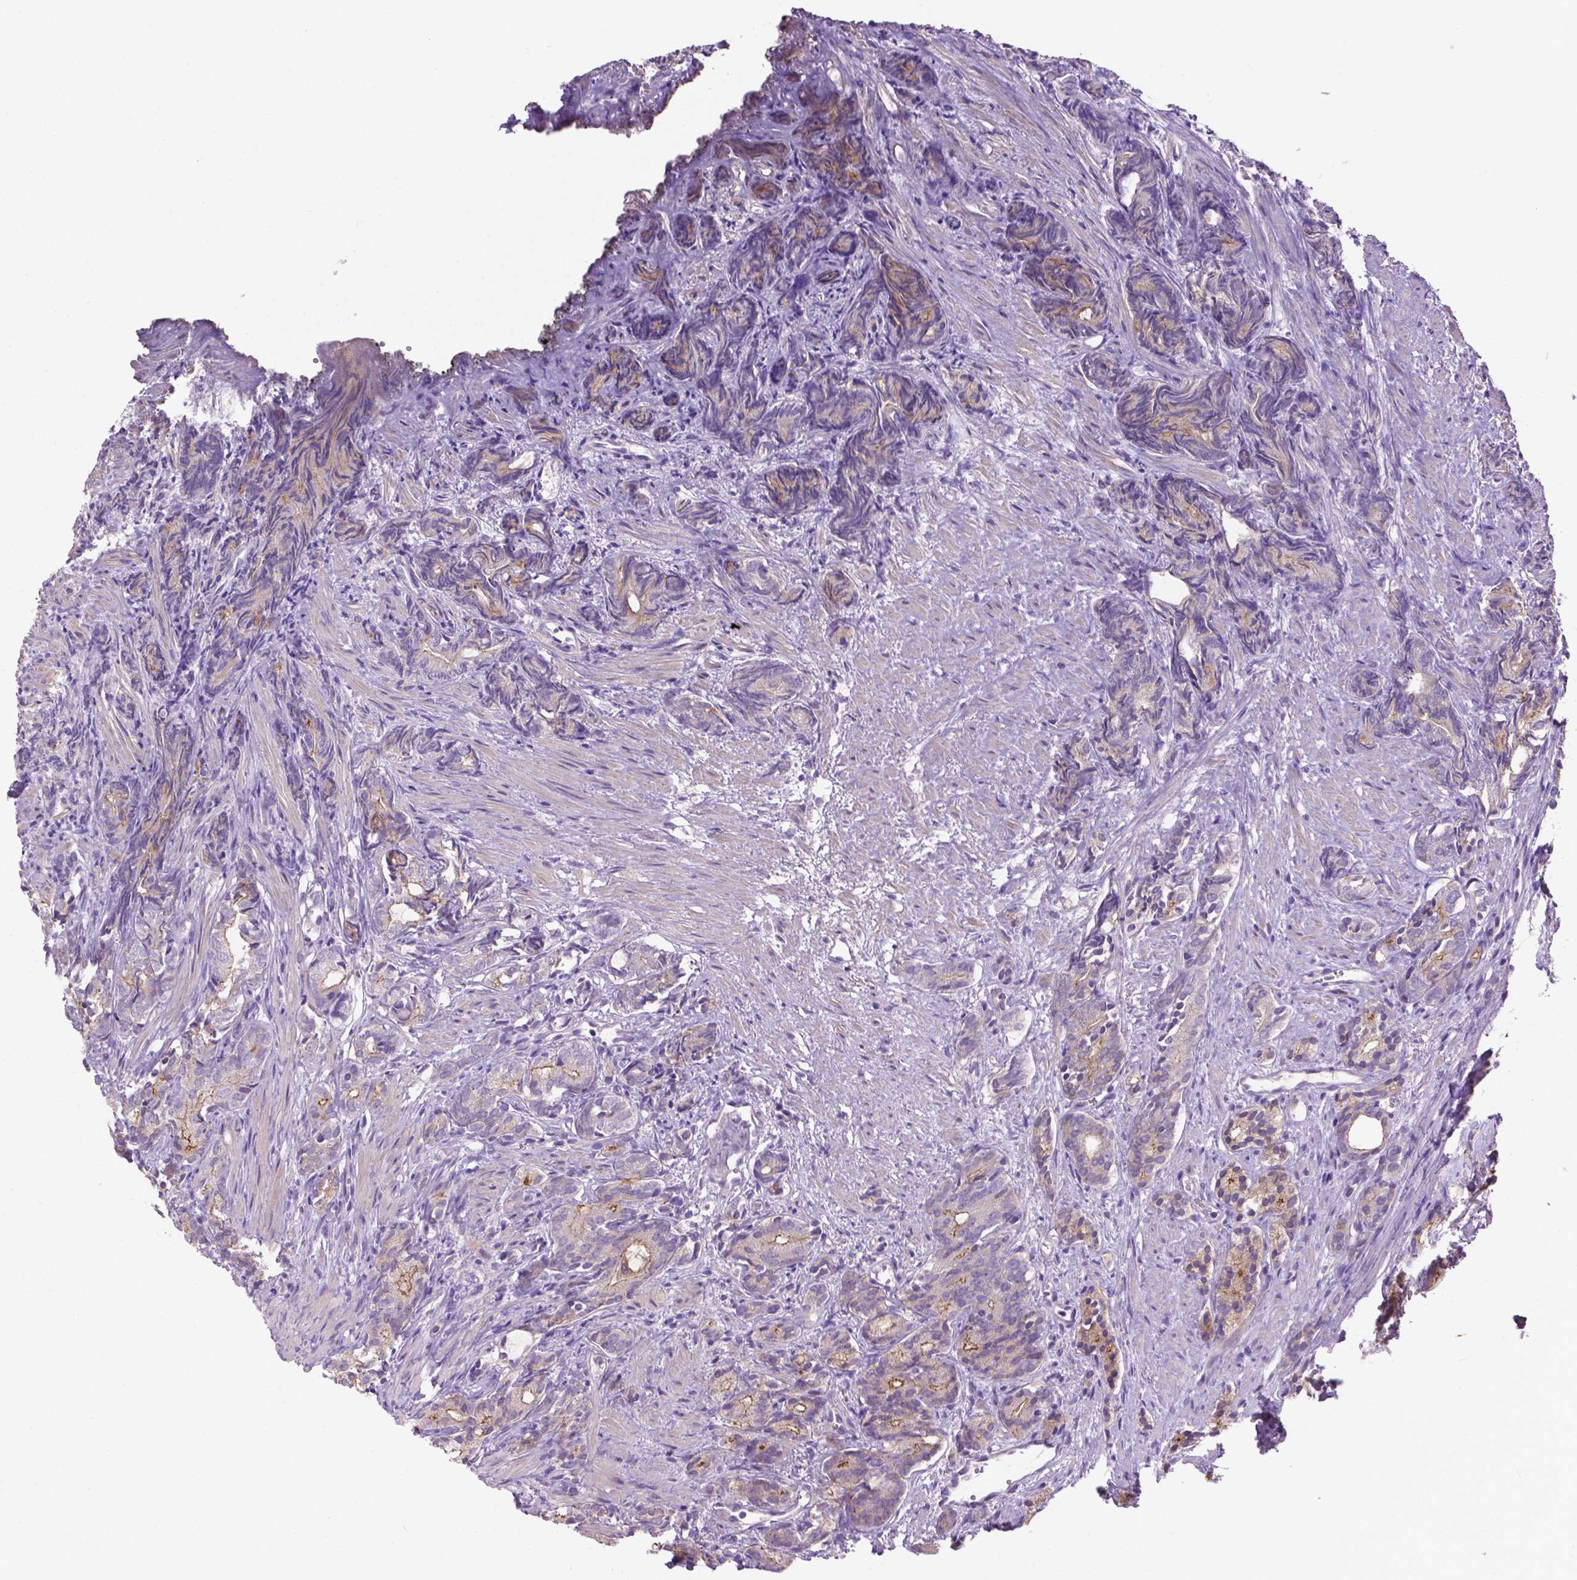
{"staining": {"intensity": "moderate", "quantity": "<25%", "location": "cytoplasmic/membranous"}, "tissue": "prostate cancer", "cell_type": "Tumor cells", "image_type": "cancer", "snomed": [{"axis": "morphology", "description": "Adenocarcinoma, High grade"}, {"axis": "topography", "description": "Prostate"}], "caption": "This image demonstrates IHC staining of human prostate cancer (adenocarcinoma (high-grade)), with low moderate cytoplasmic/membranous positivity in approximately <25% of tumor cells.", "gene": "CDH7", "patient": {"sex": "male", "age": 84}}